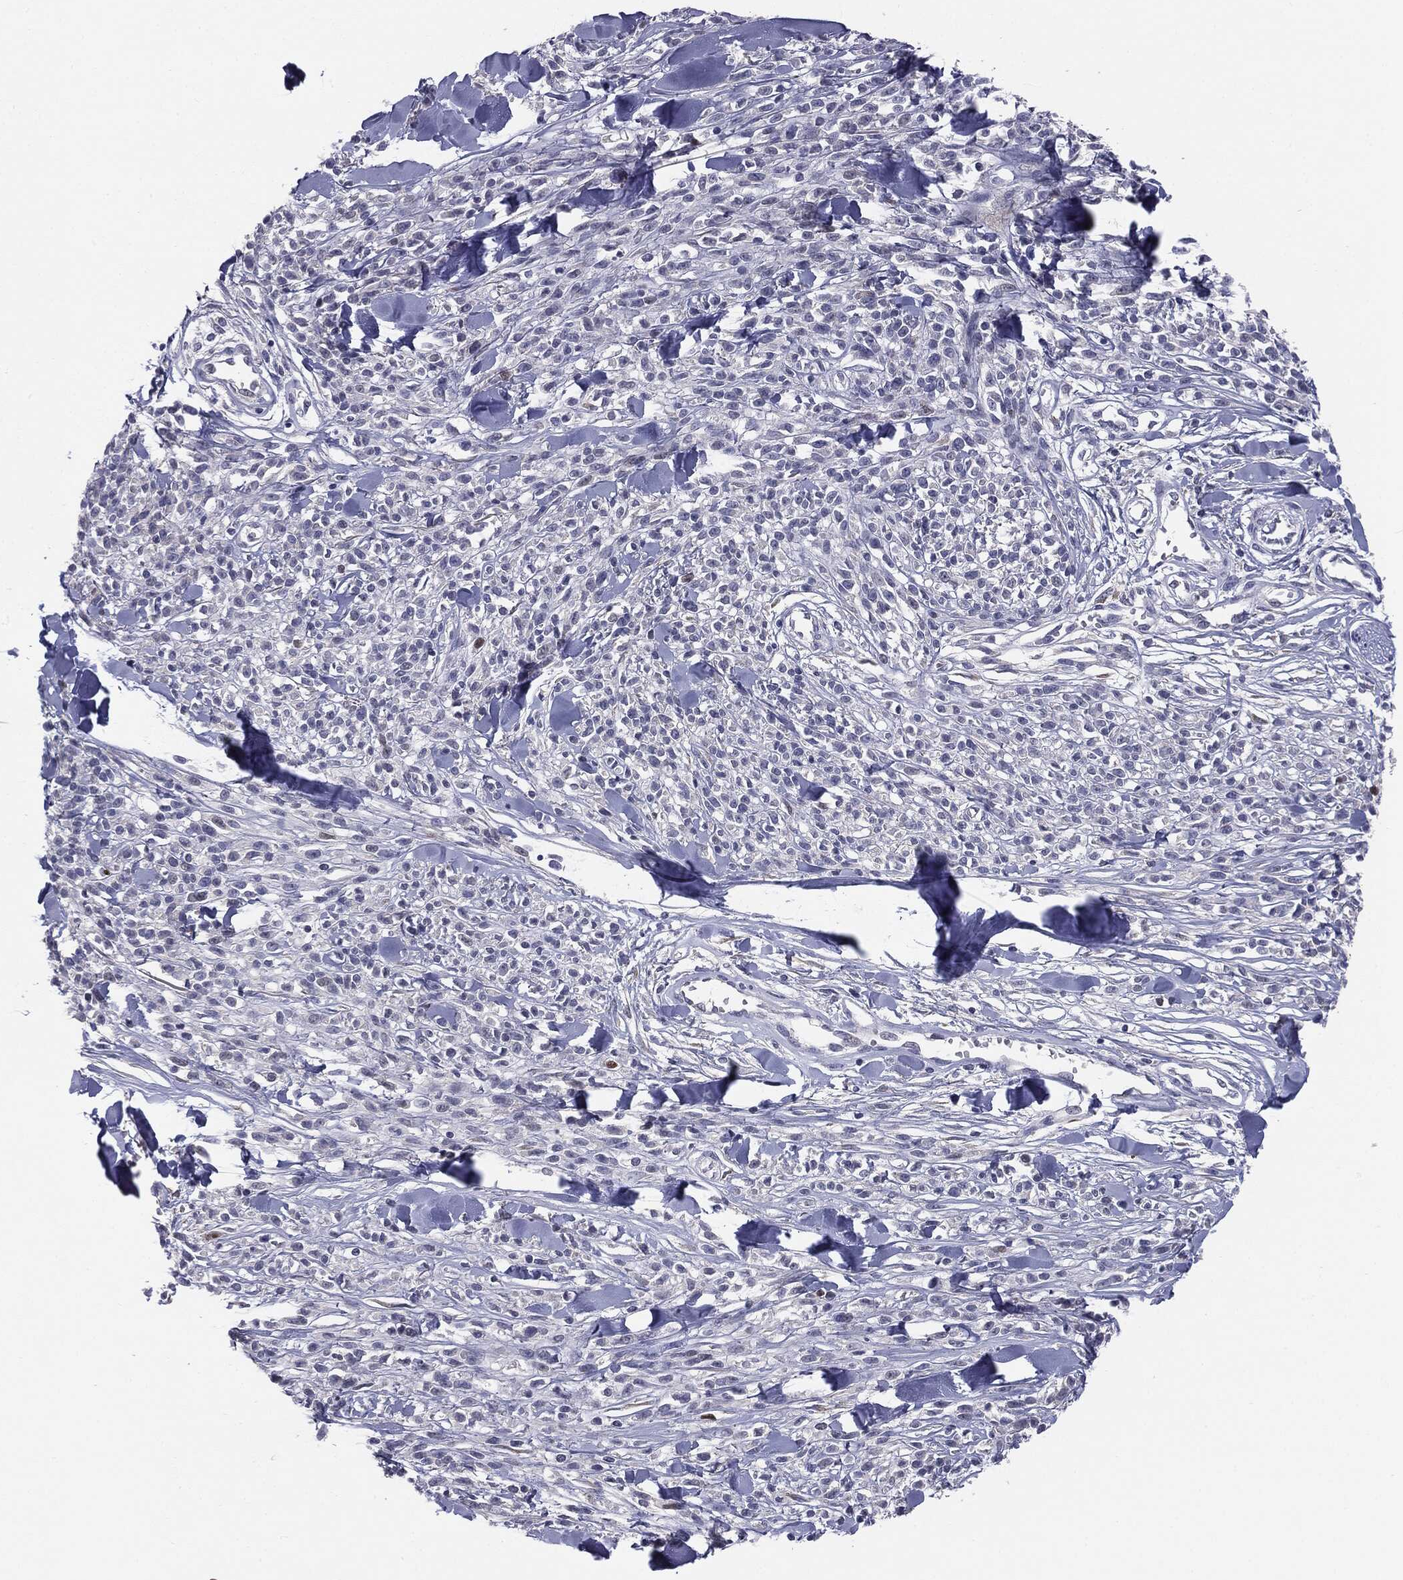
{"staining": {"intensity": "negative", "quantity": "none", "location": "none"}, "tissue": "melanoma", "cell_type": "Tumor cells", "image_type": "cancer", "snomed": [{"axis": "morphology", "description": "Malignant melanoma, NOS"}, {"axis": "topography", "description": "Skin"}, {"axis": "topography", "description": "Skin of trunk"}], "caption": "Human malignant melanoma stained for a protein using immunohistochemistry reveals no expression in tumor cells.", "gene": "KRT5", "patient": {"sex": "male", "age": 74}}